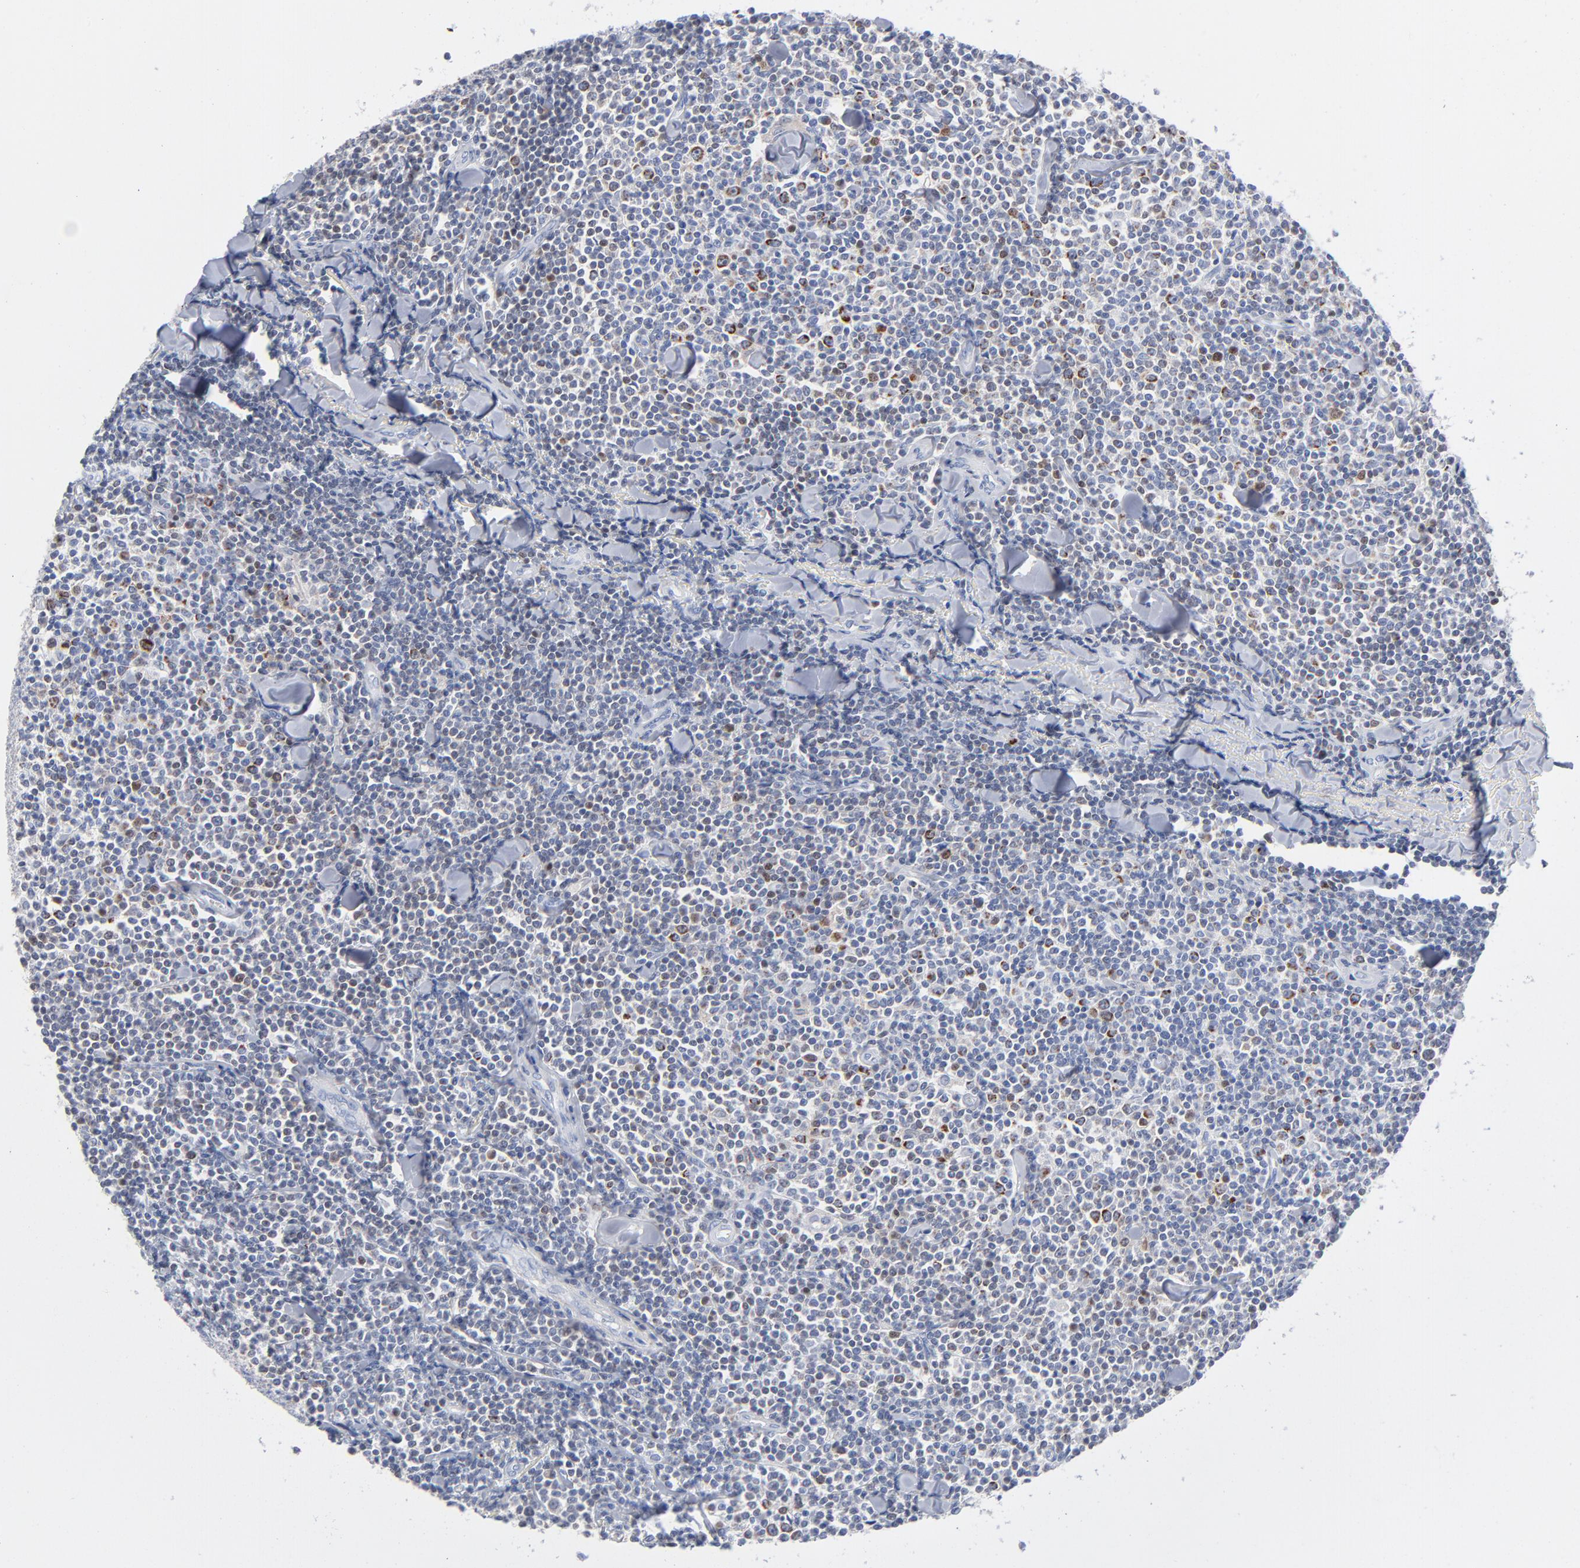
{"staining": {"intensity": "weak", "quantity": "<25%", "location": "cytoplasmic/membranous"}, "tissue": "lymphoma", "cell_type": "Tumor cells", "image_type": "cancer", "snomed": [{"axis": "morphology", "description": "Malignant lymphoma, non-Hodgkin's type, Low grade"}, {"axis": "topography", "description": "Soft tissue"}], "caption": "An image of lymphoma stained for a protein shows no brown staining in tumor cells. Brightfield microscopy of IHC stained with DAB (3,3'-diaminobenzidine) (brown) and hematoxylin (blue), captured at high magnification.", "gene": "CHCHD10", "patient": {"sex": "male", "age": 92}}